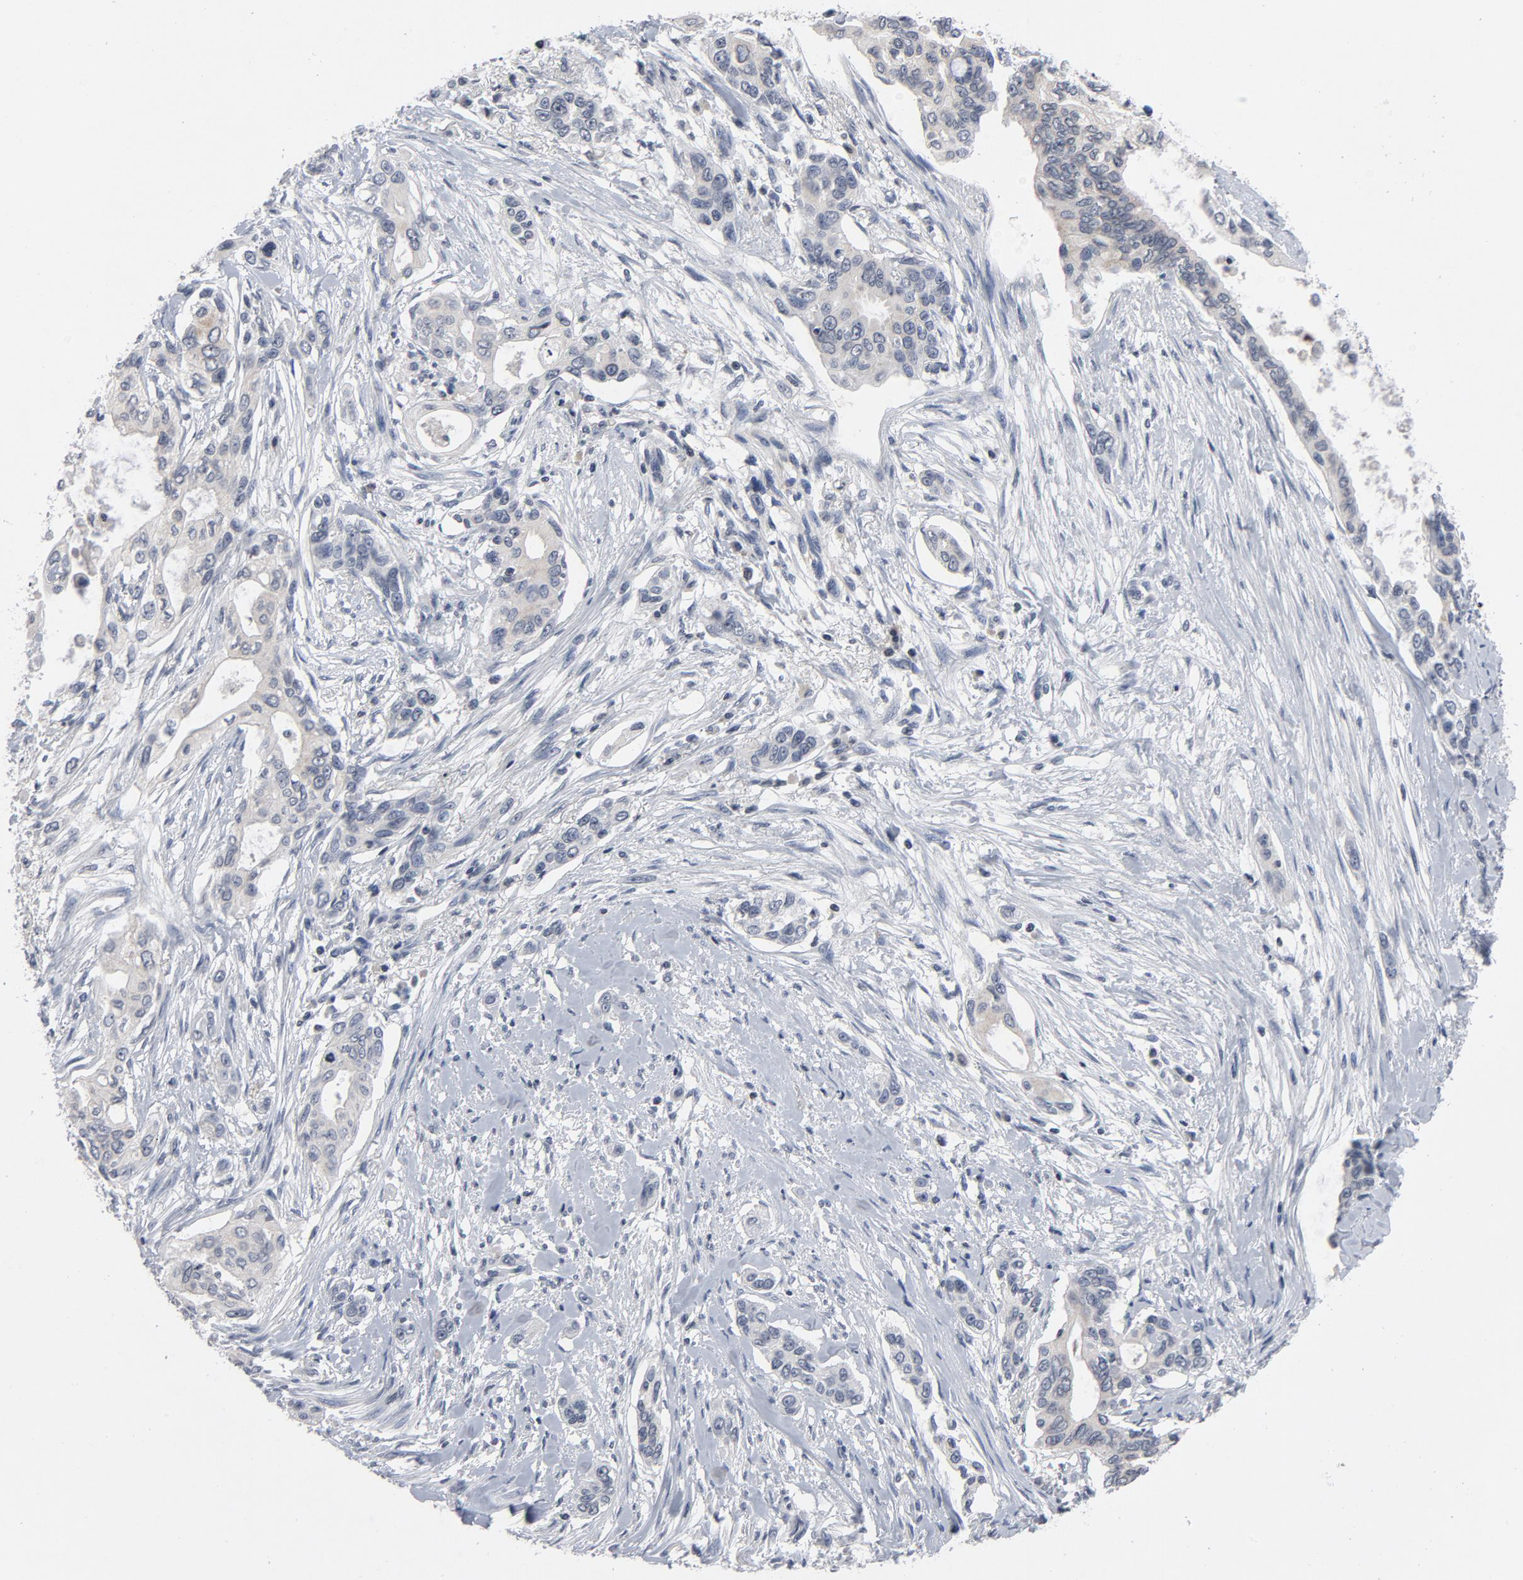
{"staining": {"intensity": "negative", "quantity": "none", "location": "none"}, "tissue": "pancreatic cancer", "cell_type": "Tumor cells", "image_type": "cancer", "snomed": [{"axis": "morphology", "description": "Adenocarcinoma, NOS"}, {"axis": "topography", "description": "Pancreas"}], "caption": "The histopathology image reveals no significant staining in tumor cells of pancreatic cancer.", "gene": "TCL1A", "patient": {"sex": "female", "age": 60}}